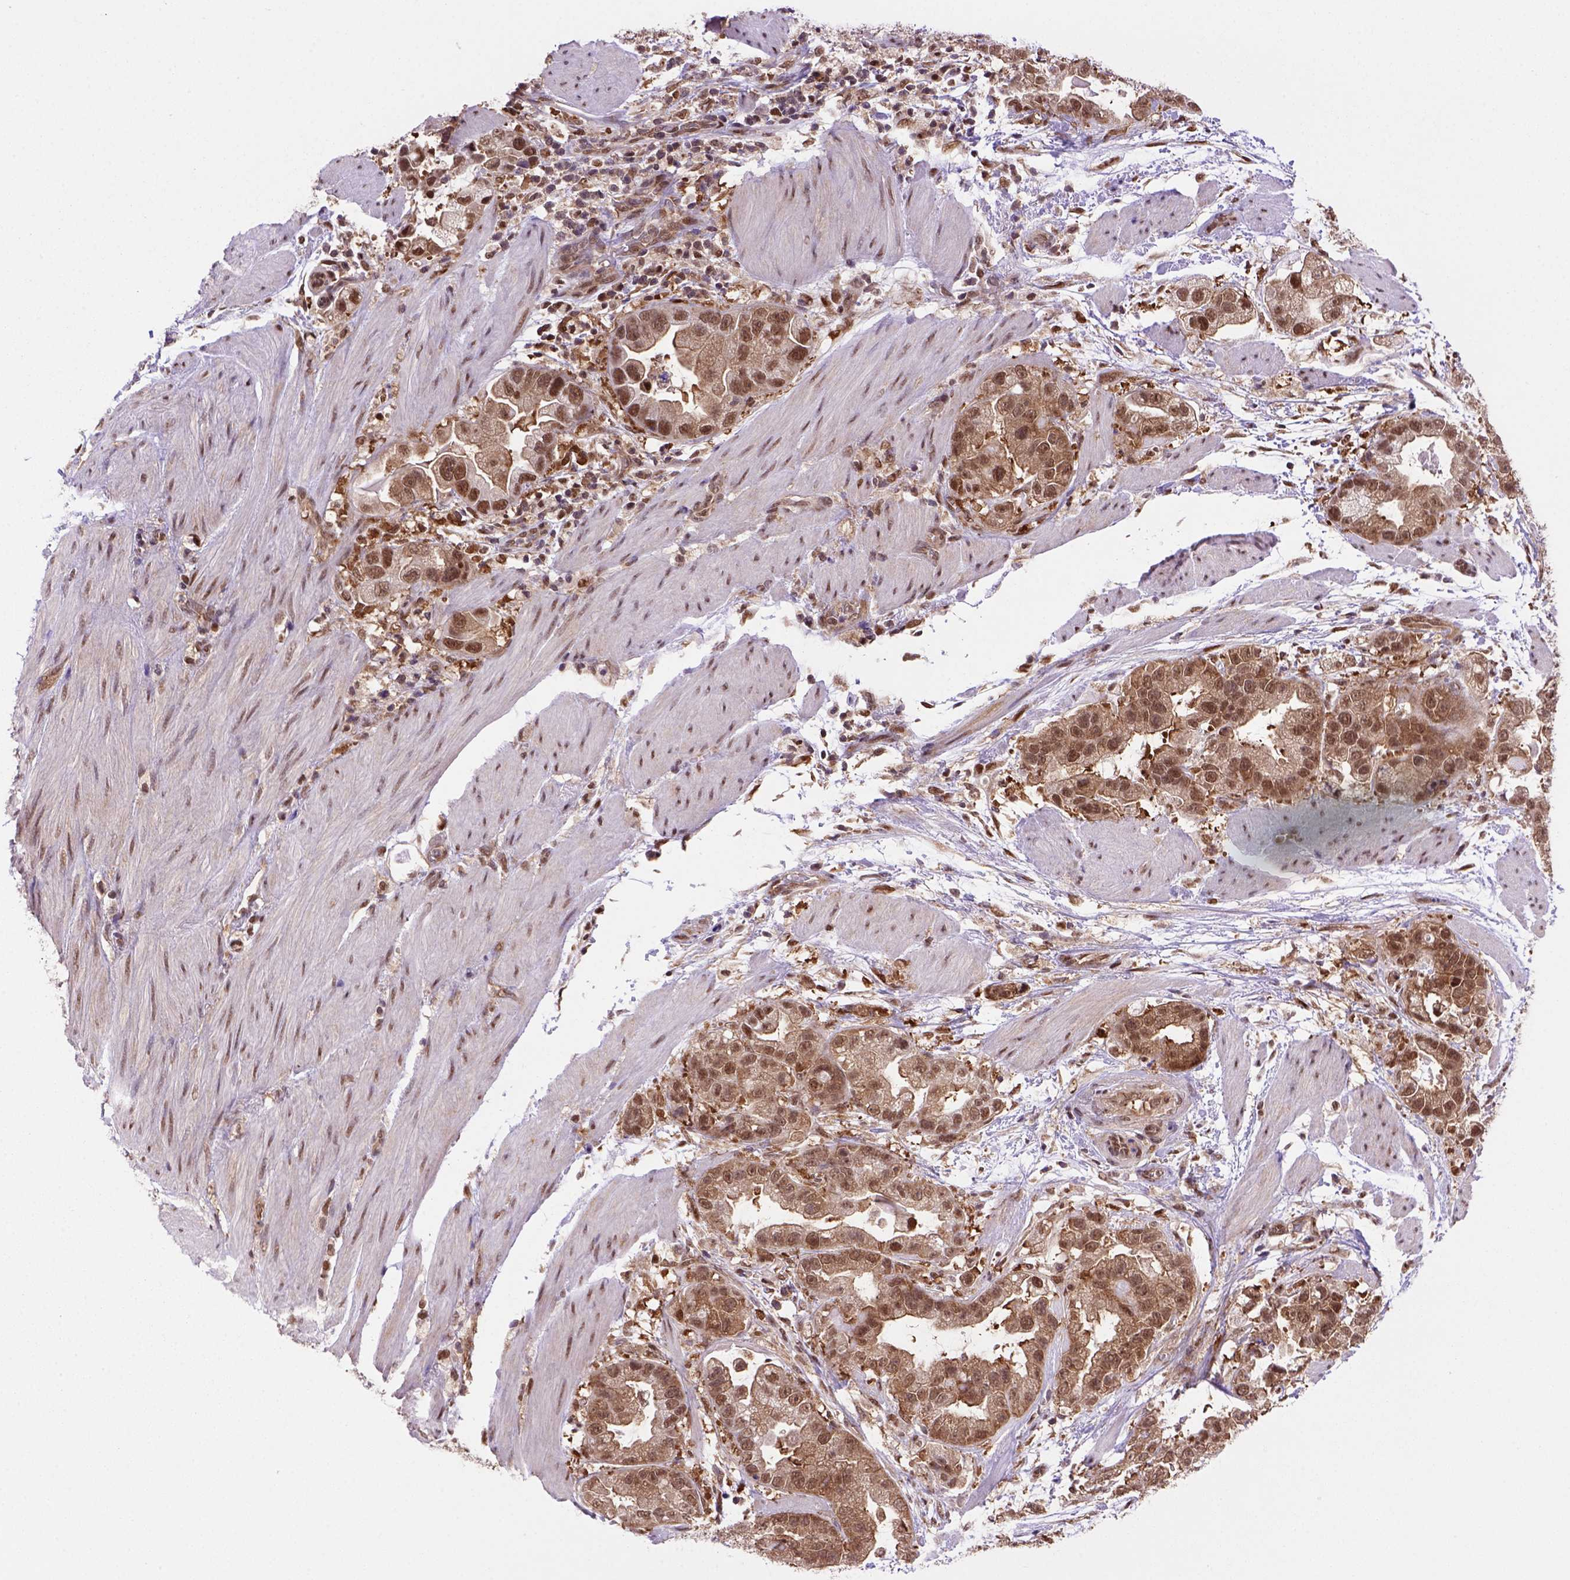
{"staining": {"intensity": "moderate", "quantity": ">75%", "location": "cytoplasmic/membranous,nuclear"}, "tissue": "stomach cancer", "cell_type": "Tumor cells", "image_type": "cancer", "snomed": [{"axis": "morphology", "description": "Adenocarcinoma, NOS"}, {"axis": "topography", "description": "Stomach"}], "caption": "This is a histology image of IHC staining of adenocarcinoma (stomach), which shows moderate staining in the cytoplasmic/membranous and nuclear of tumor cells.", "gene": "PSMC2", "patient": {"sex": "male", "age": 59}}